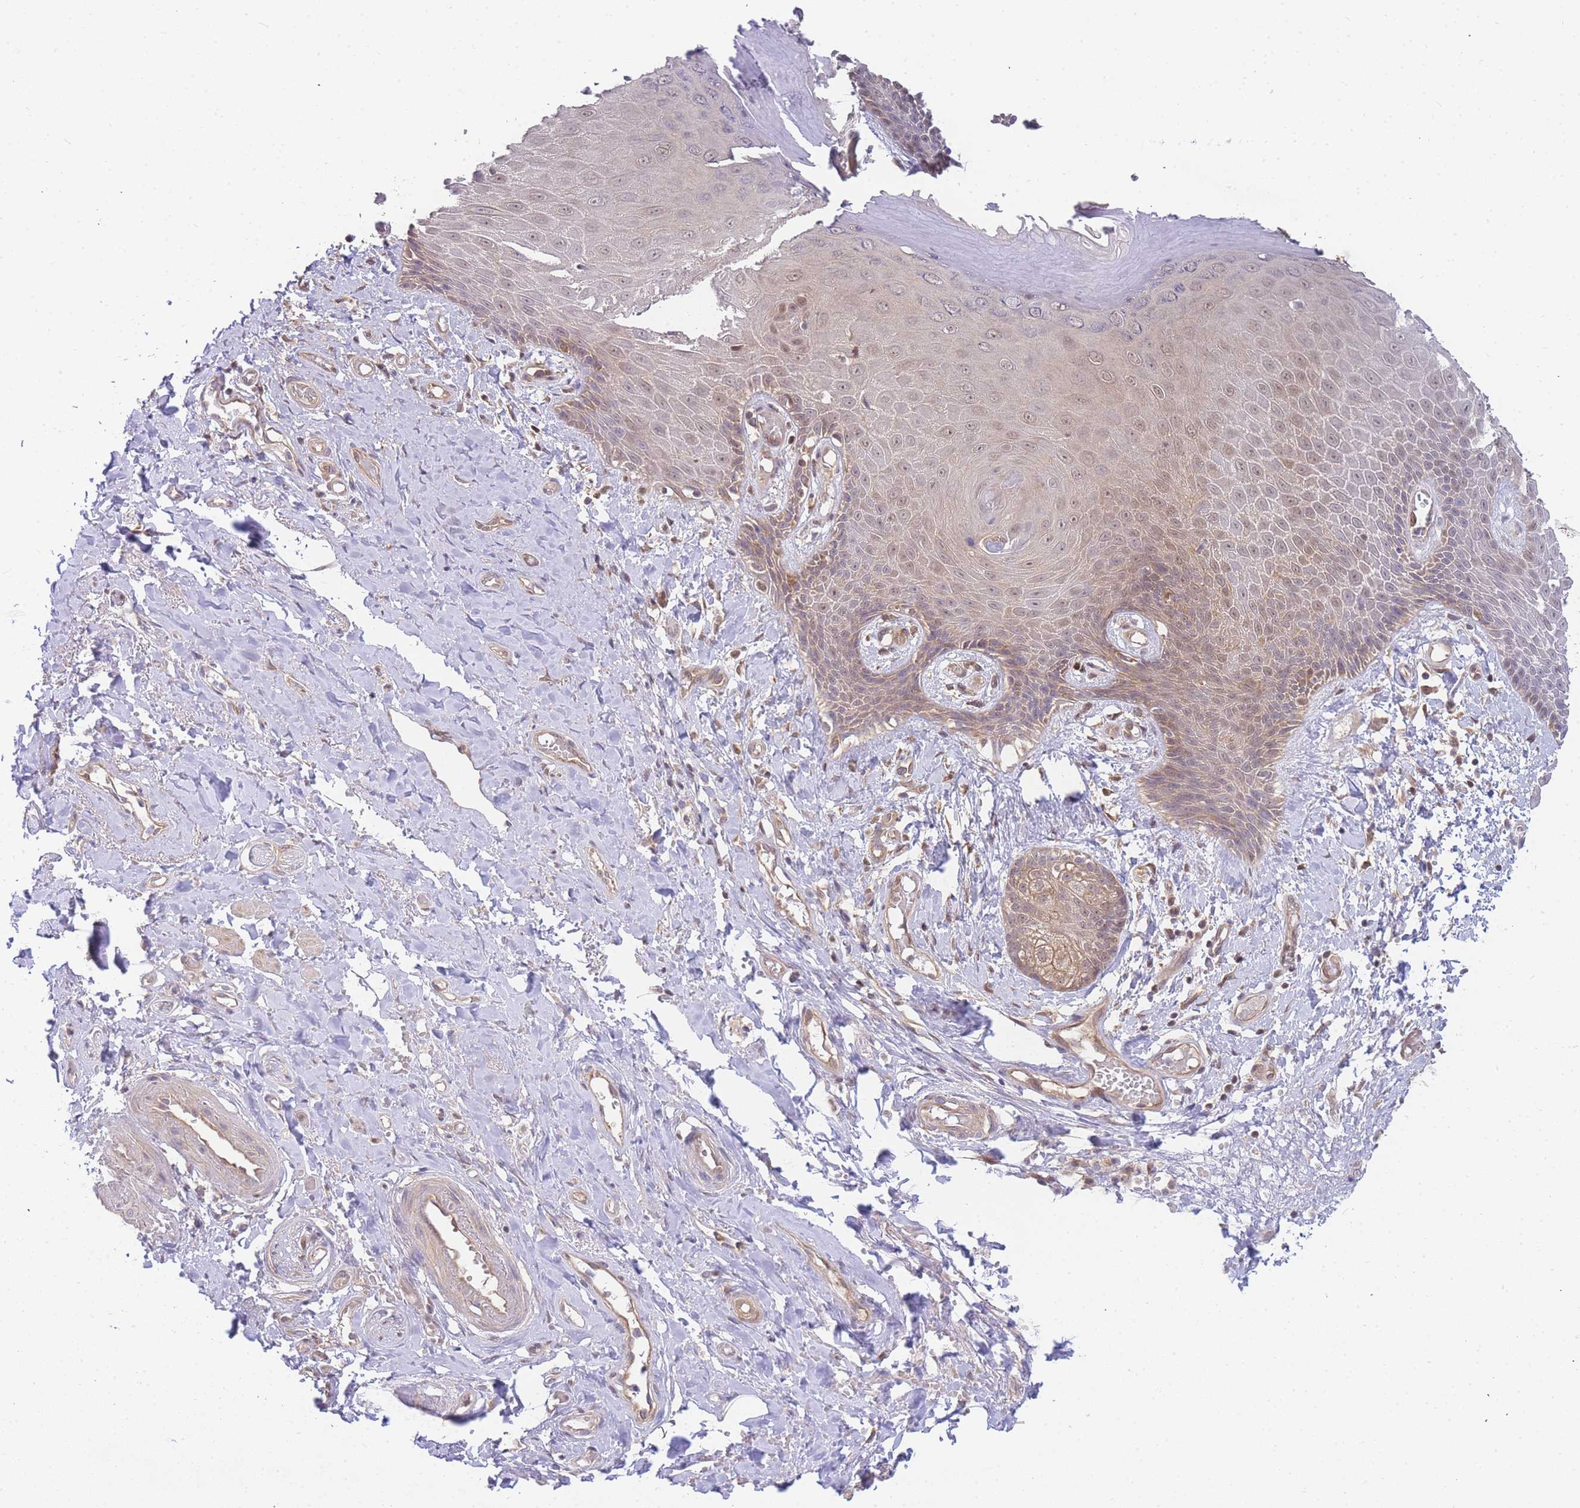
{"staining": {"intensity": "moderate", "quantity": ">75%", "location": "cytoplasmic/membranous,nuclear"}, "tissue": "skin", "cell_type": "Epidermal cells", "image_type": "normal", "snomed": [{"axis": "morphology", "description": "Normal tissue, NOS"}, {"axis": "topography", "description": "Anal"}], "caption": "Protein staining of benign skin displays moderate cytoplasmic/membranous,nuclear staining in about >75% of epidermal cells.", "gene": "KIAA1191", "patient": {"sex": "male", "age": 78}}